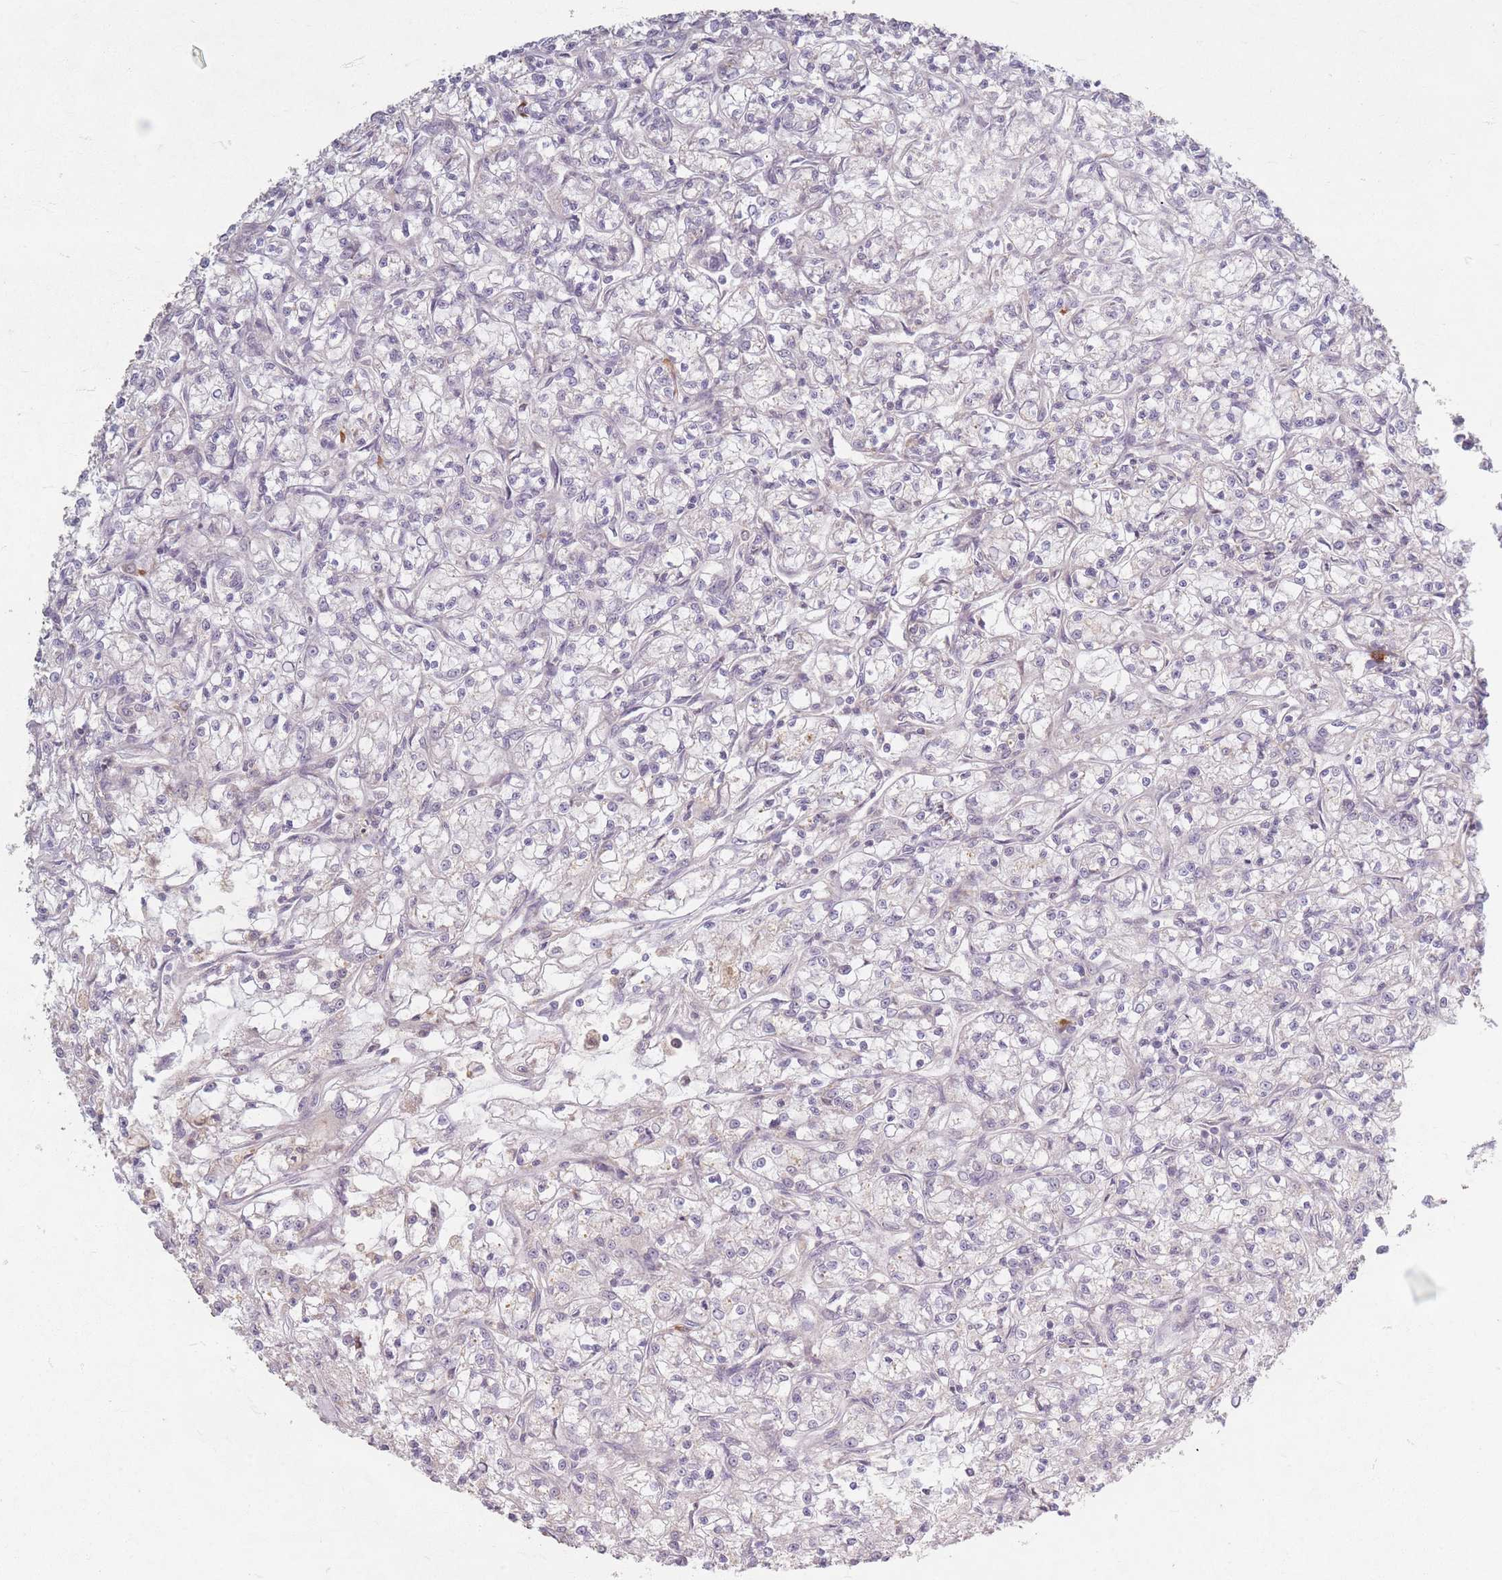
{"staining": {"intensity": "negative", "quantity": "none", "location": "none"}, "tissue": "renal cancer", "cell_type": "Tumor cells", "image_type": "cancer", "snomed": [{"axis": "morphology", "description": "Adenocarcinoma, NOS"}, {"axis": "topography", "description": "Kidney"}], "caption": "High power microscopy photomicrograph of an immunohistochemistry image of adenocarcinoma (renal), revealing no significant positivity in tumor cells.", "gene": "SMIM14", "patient": {"sex": "female", "age": 59}}